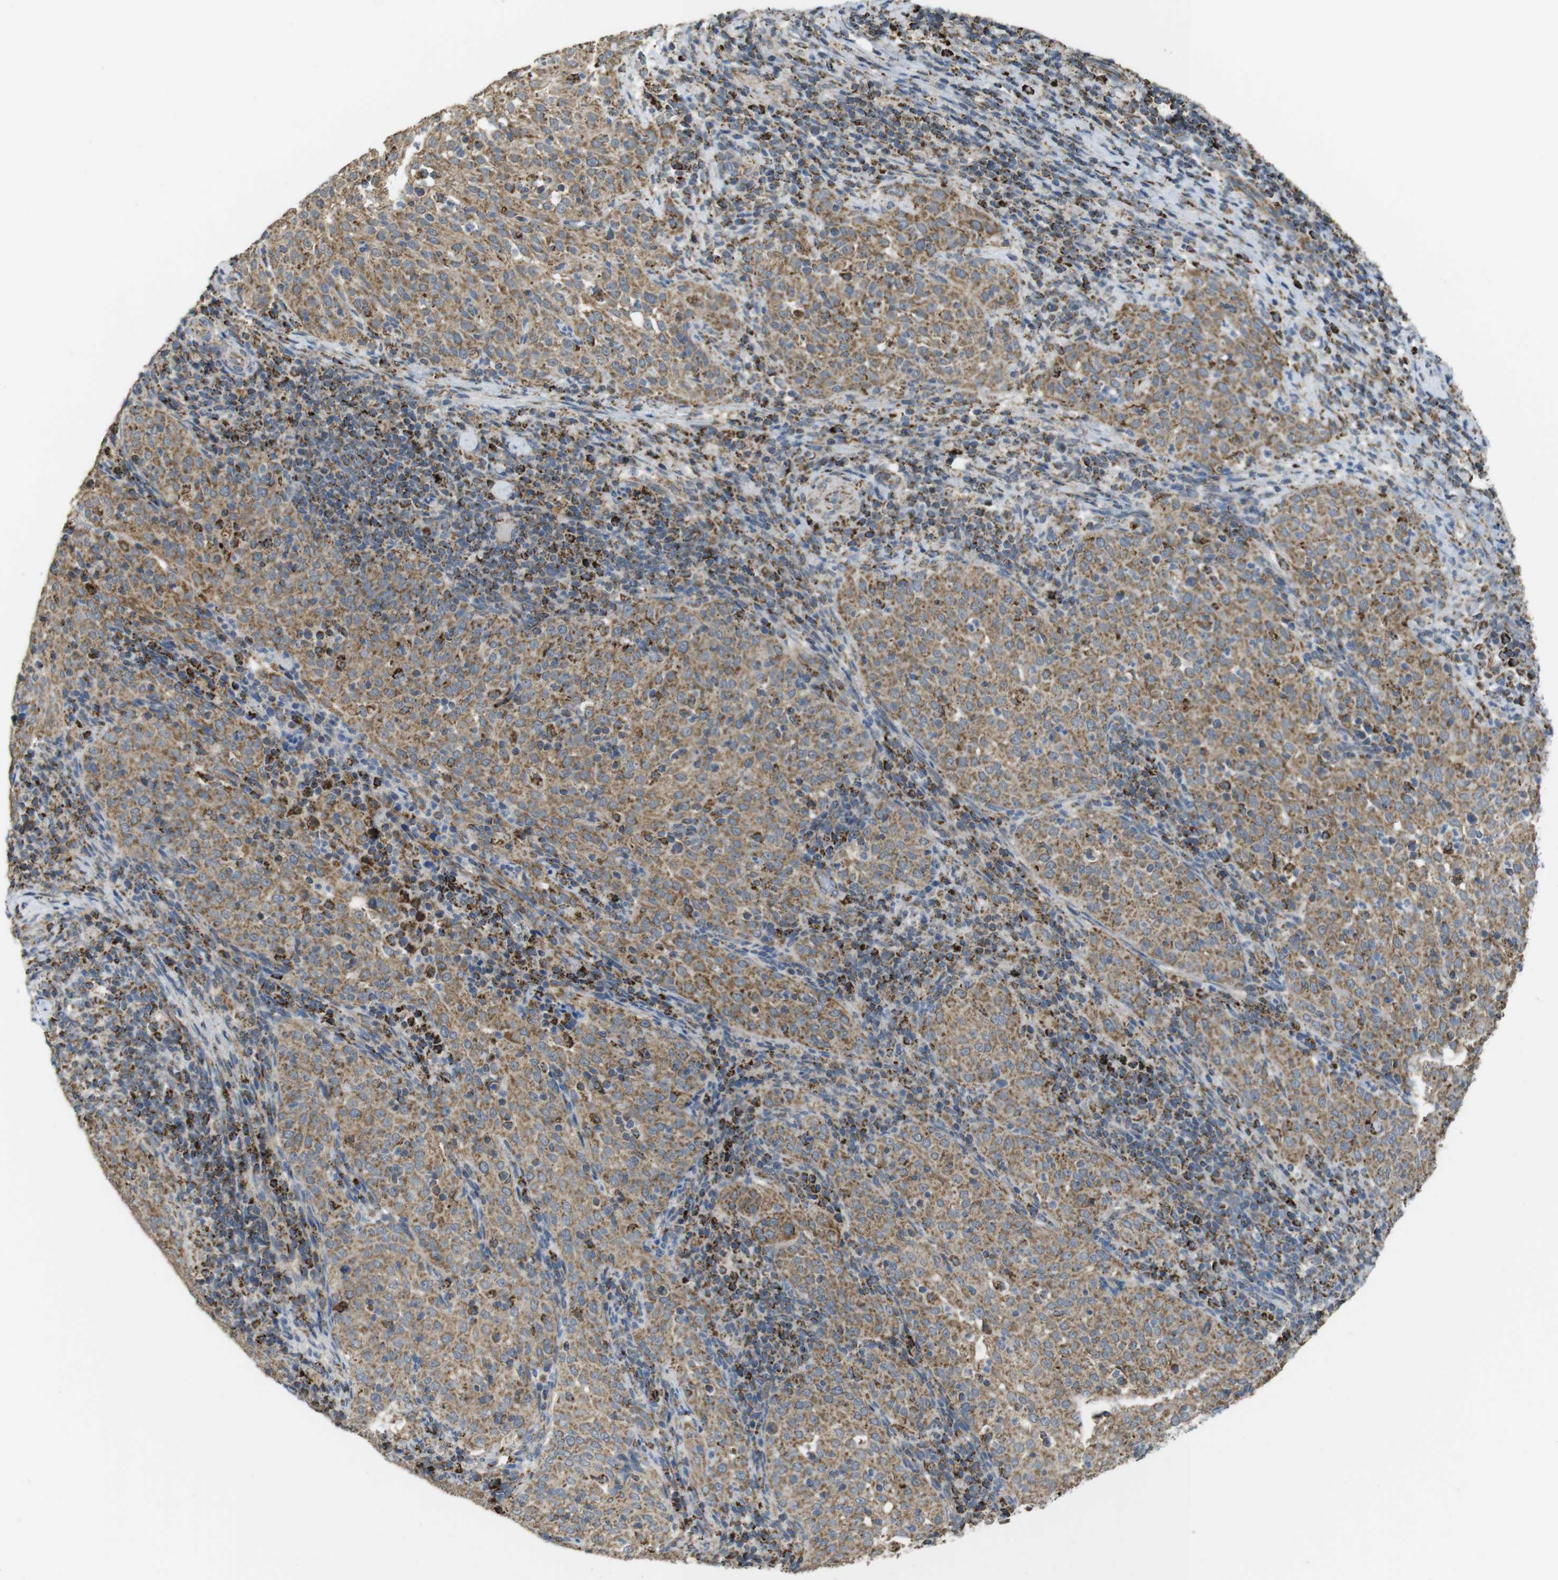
{"staining": {"intensity": "moderate", "quantity": ">75%", "location": "cytoplasmic/membranous"}, "tissue": "cervical cancer", "cell_type": "Tumor cells", "image_type": "cancer", "snomed": [{"axis": "morphology", "description": "Squamous cell carcinoma, NOS"}, {"axis": "topography", "description": "Cervix"}], "caption": "Brown immunohistochemical staining in cervical cancer reveals moderate cytoplasmic/membranous positivity in about >75% of tumor cells. The staining is performed using DAB brown chromogen to label protein expression. The nuclei are counter-stained blue using hematoxylin.", "gene": "CALHM2", "patient": {"sex": "female", "age": 51}}